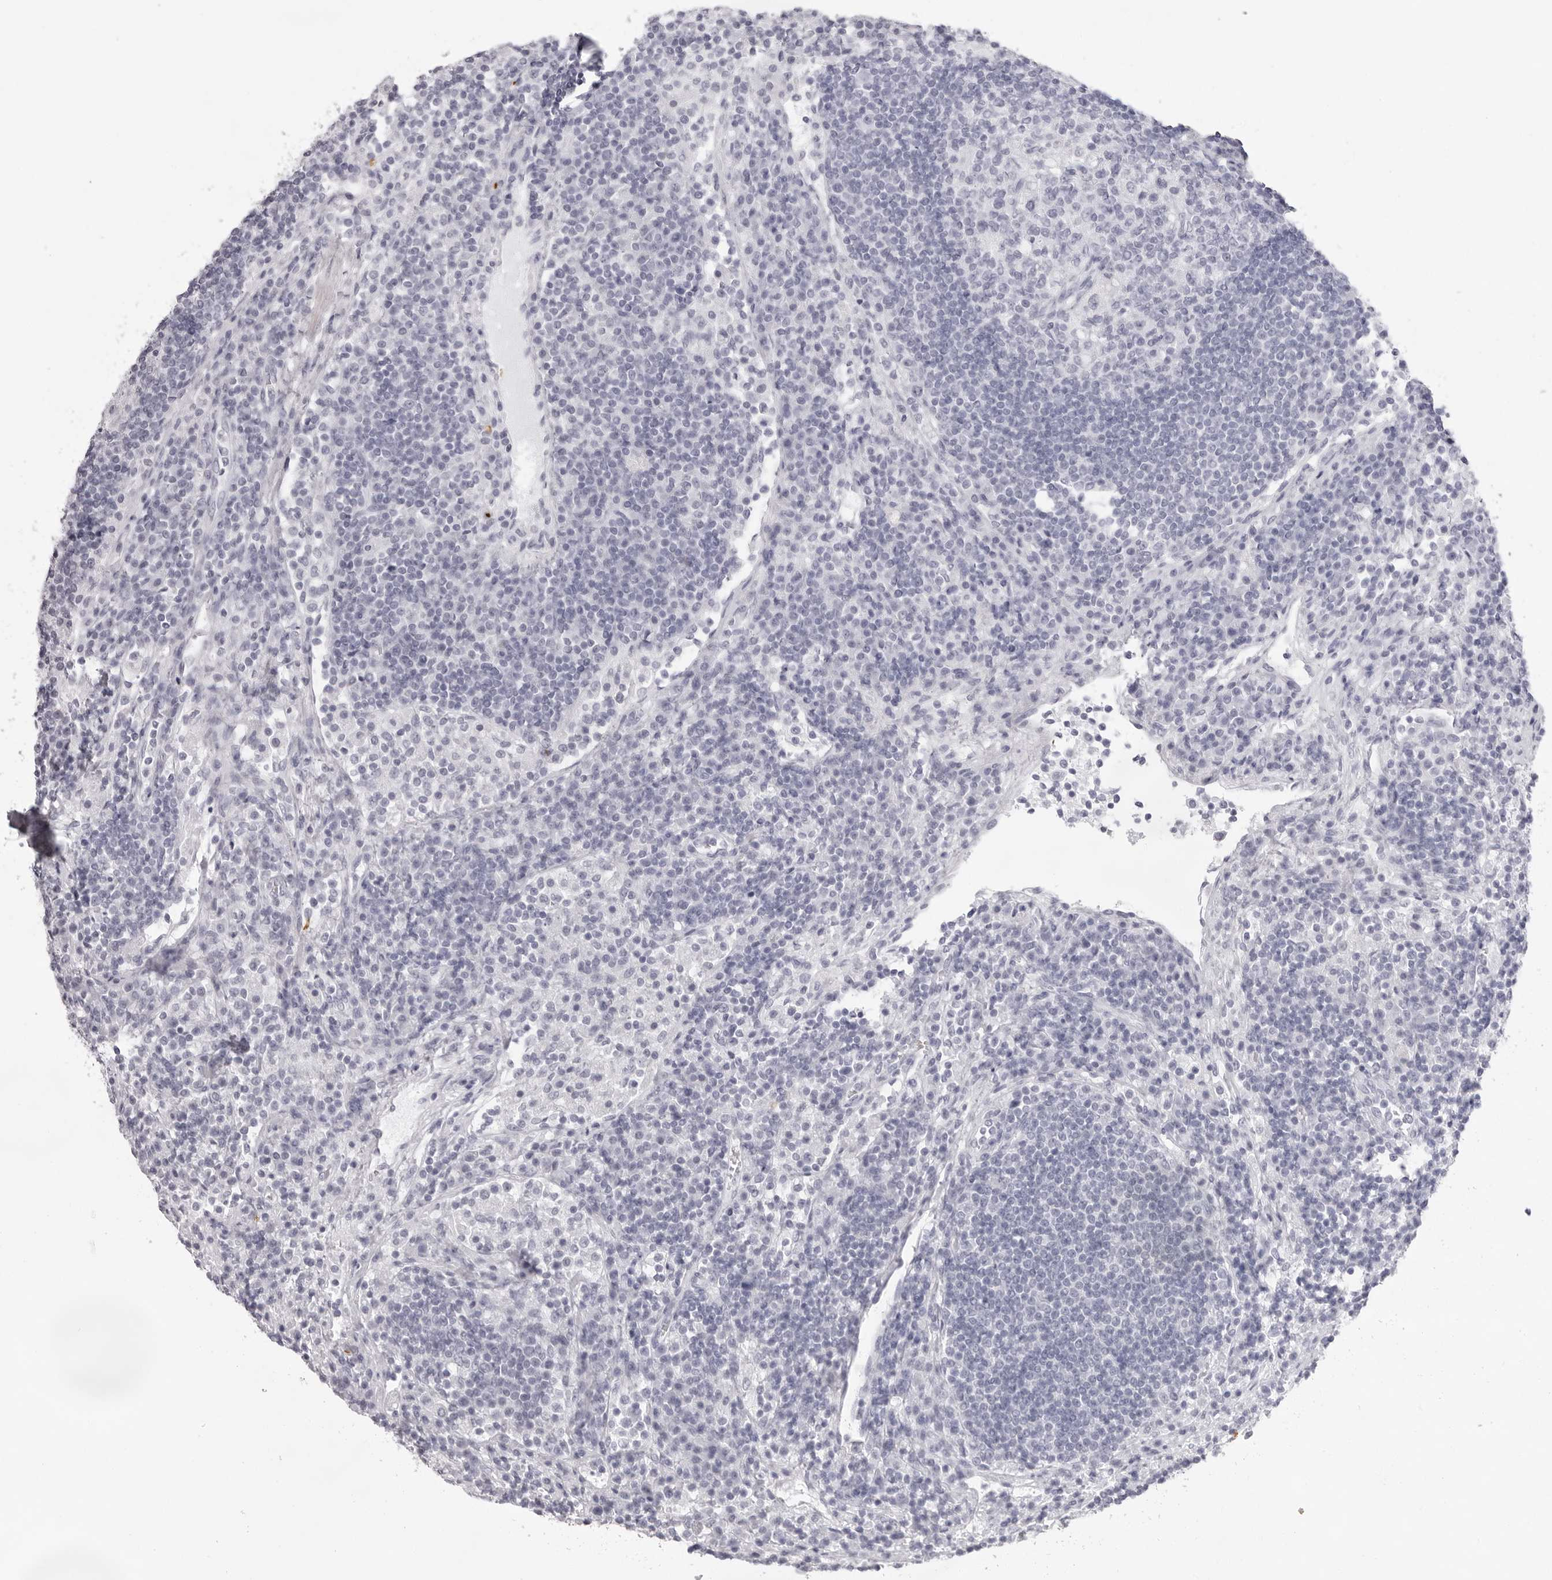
{"staining": {"intensity": "negative", "quantity": "none", "location": "none"}, "tissue": "lymph node", "cell_type": "Germinal center cells", "image_type": "normal", "snomed": [{"axis": "morphology", "description": "Normal tissue, NOS"}, {"axis": "topography", "description": "Lymph node"}], "caption": "DAB immunohistochemical staining of normal human lymph node displays no significant staining in germinal center cells. Nuclei are stained in blue.", "gene": "SPTA1", "patient": {"sex": "female", "age": 53}}